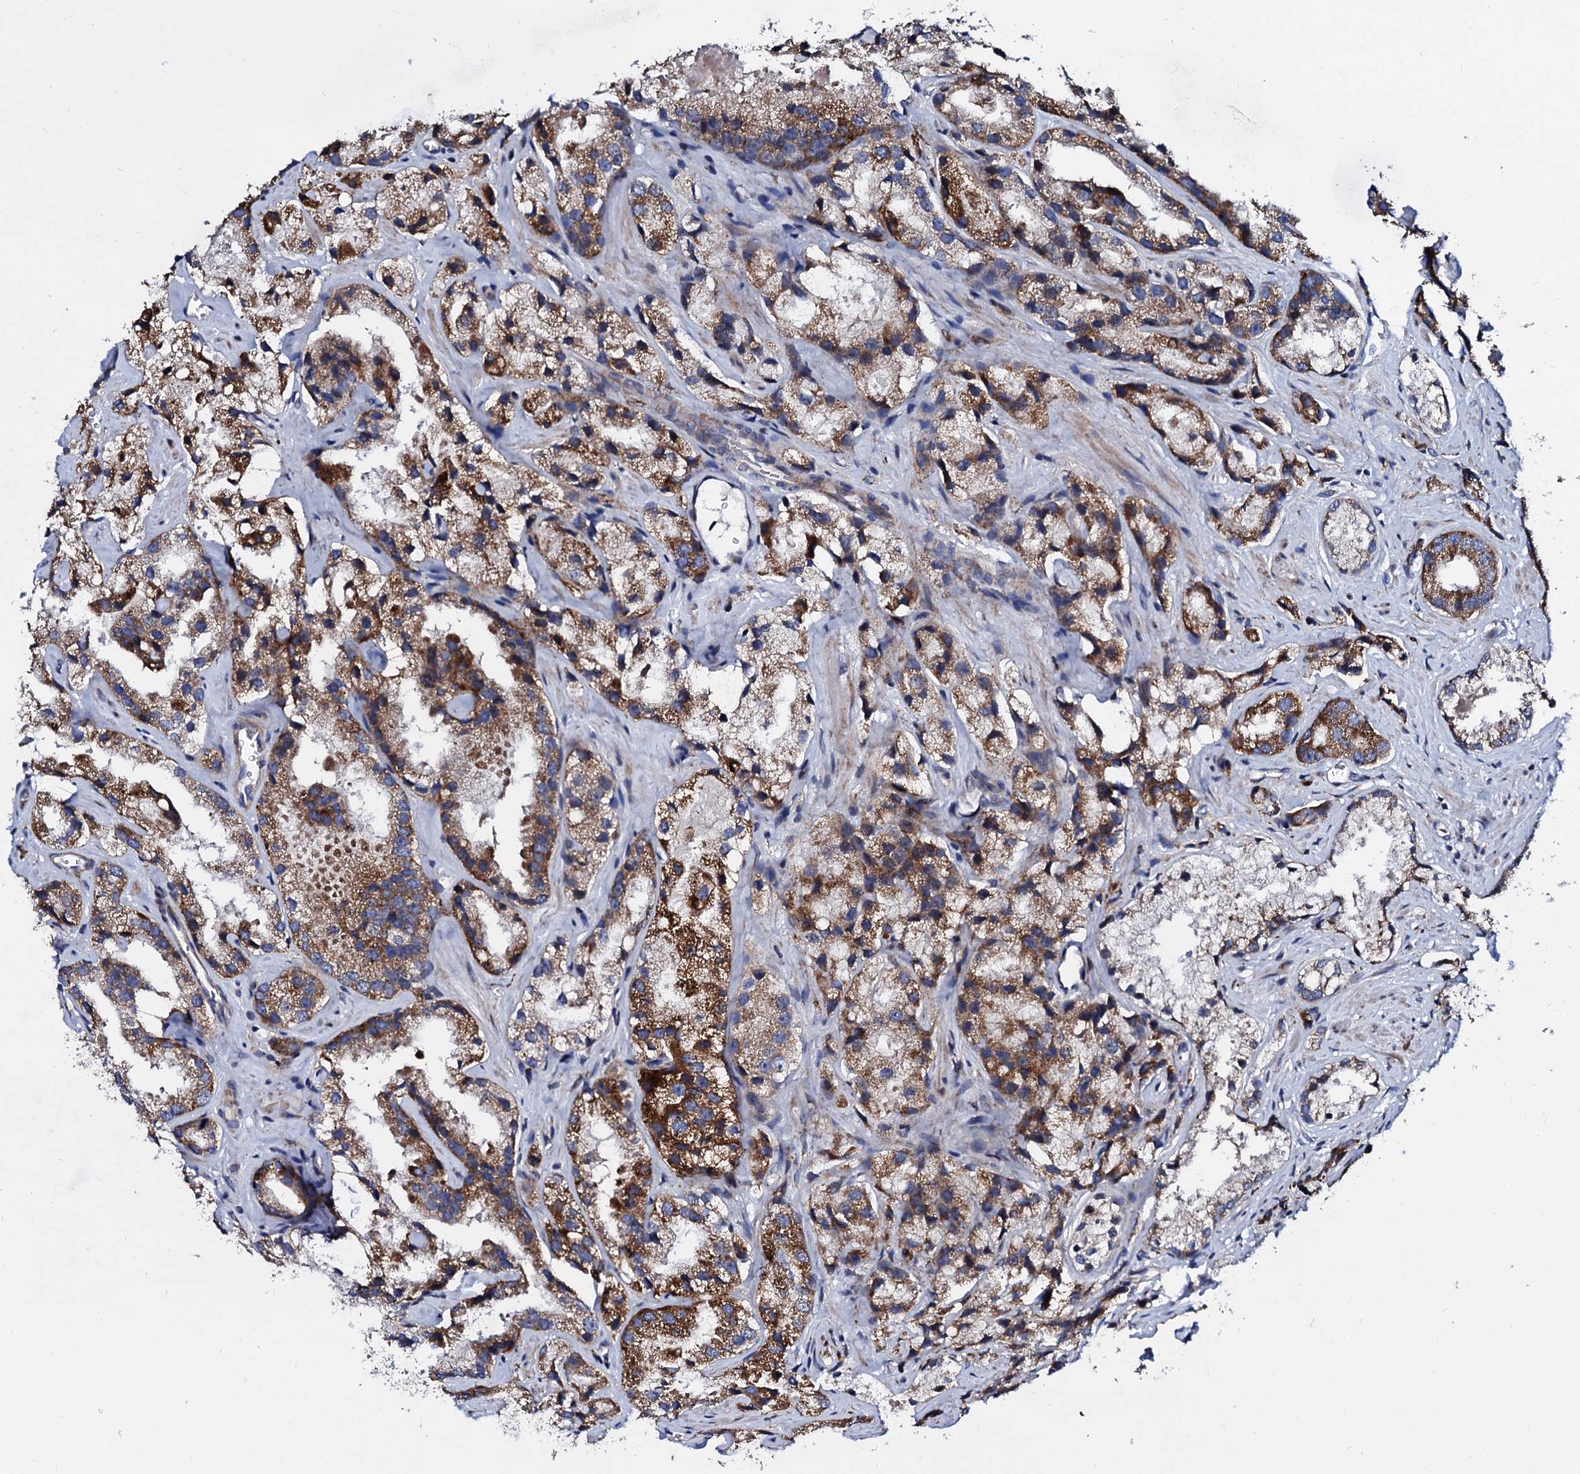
{"staining": {"intensity": "moderate", "quantity": ">75%", "location": "cytoplasmic/membranous"}, "tissue": "prostate cancer", "cell_type": "Tumor cells", "image_type": "cancer", "snomed": [{"axis": "morphology", "description": "Adenocarcinoma, High grade"}, {"axis": "topography", "description": "Prostate"}], "caption": "Adenocarcinoma (high-grade) (prostate) stained with a protein marker exhibits moderate staining in tumor cells.", "gene": "TCIRG1", "patient": {"sex": "male", "age": 66}}